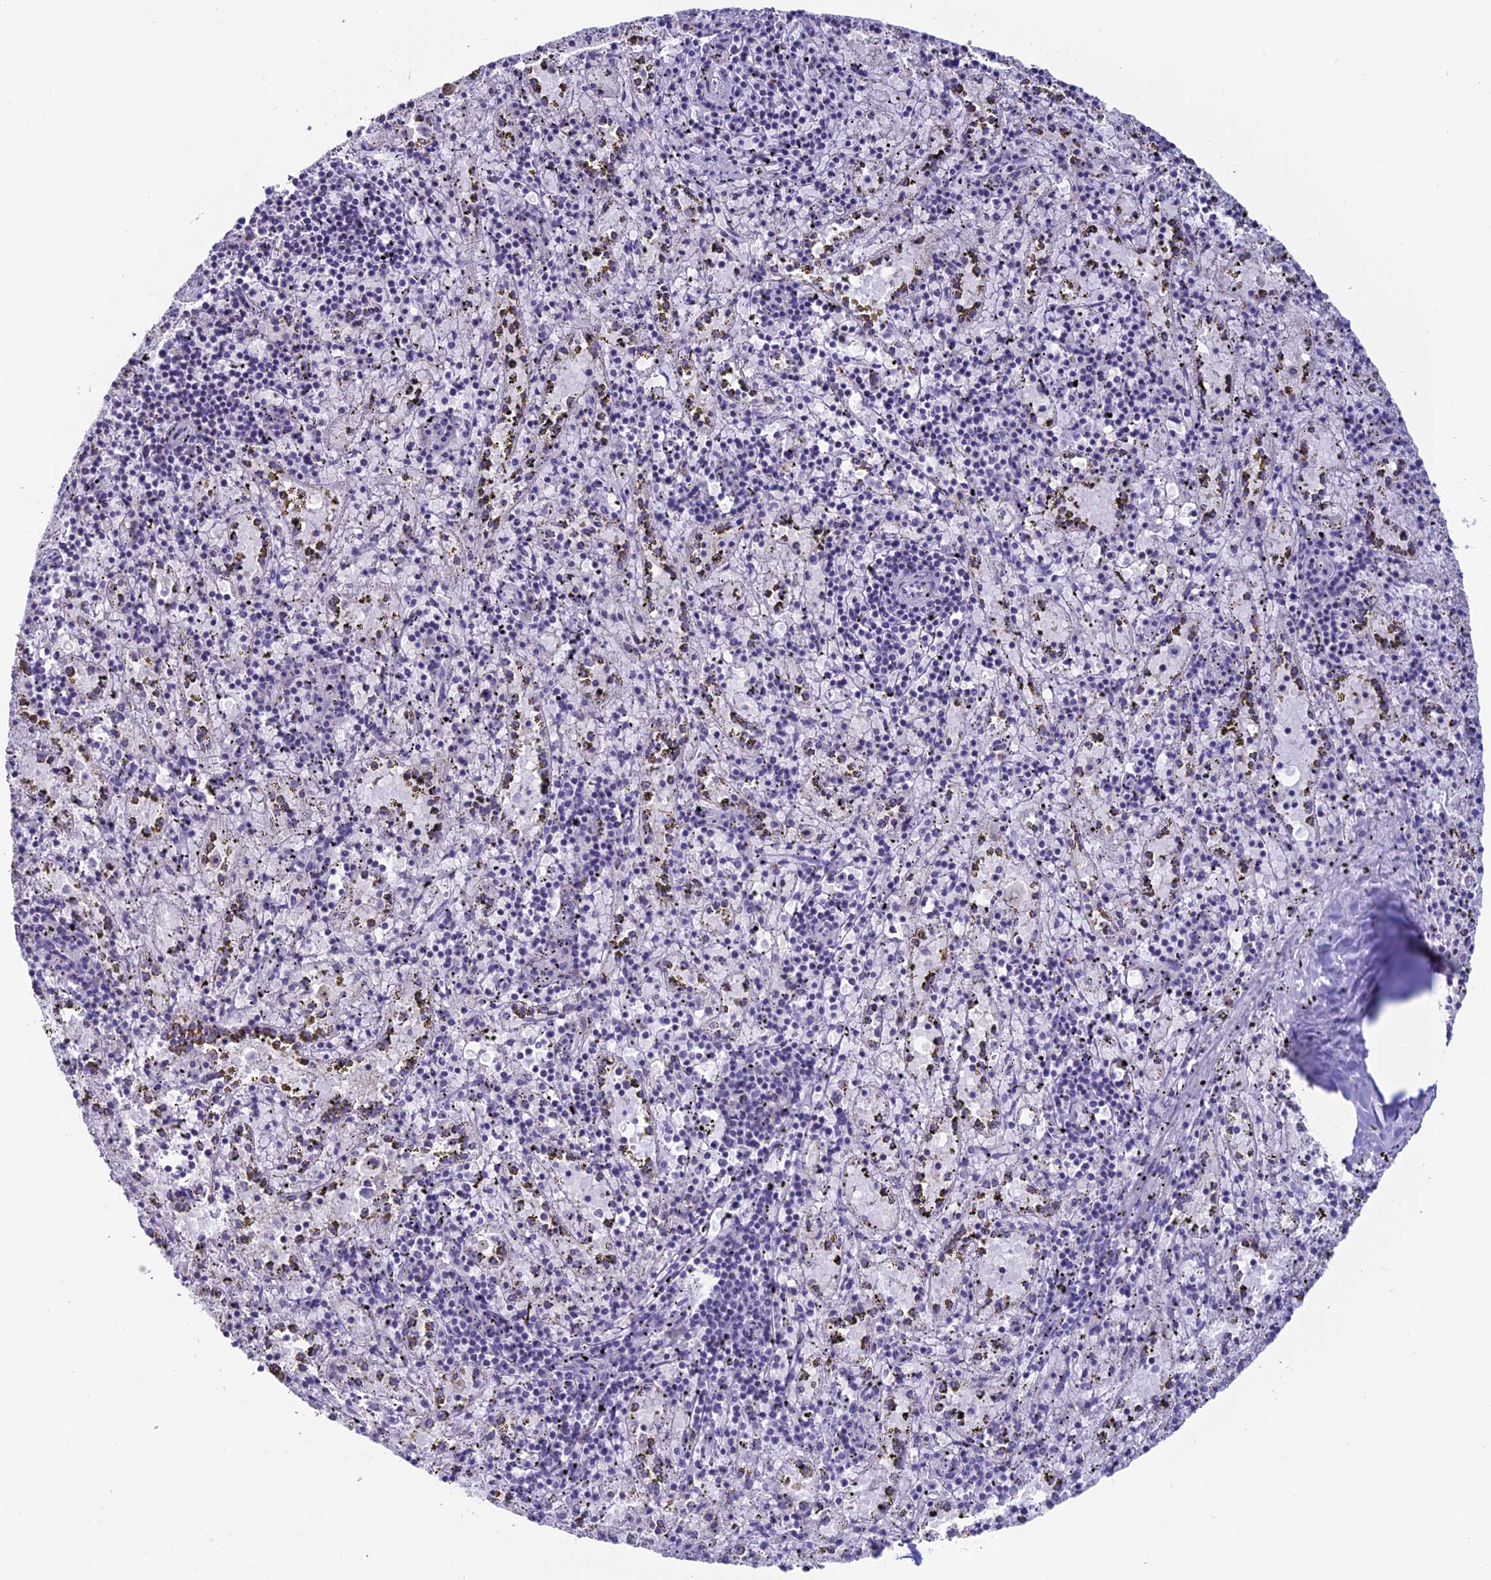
{"staining": {"intensity": "negative", "quantity": "none", "location": "none"}, "tissue": "spleen", "cell_type": "Cells in red pulp", "image_type": "normal", "snomed": [{"axis": "morphology", "description": "Normal tissue, NOS"}, {"axis": "topography", "description": "Spleen"}], "caption": "There is no significant staining in cells in red pulp of spleen. The staining was performed using DAB (3,3'-diaminobenzidine) to visualize the protein expression in brown, while the nuclei were stained in blue with hematoxylin (Magnification: 20x).", "gene": "SLC10A1", "patient": {"sex": "male", "age": 11}}